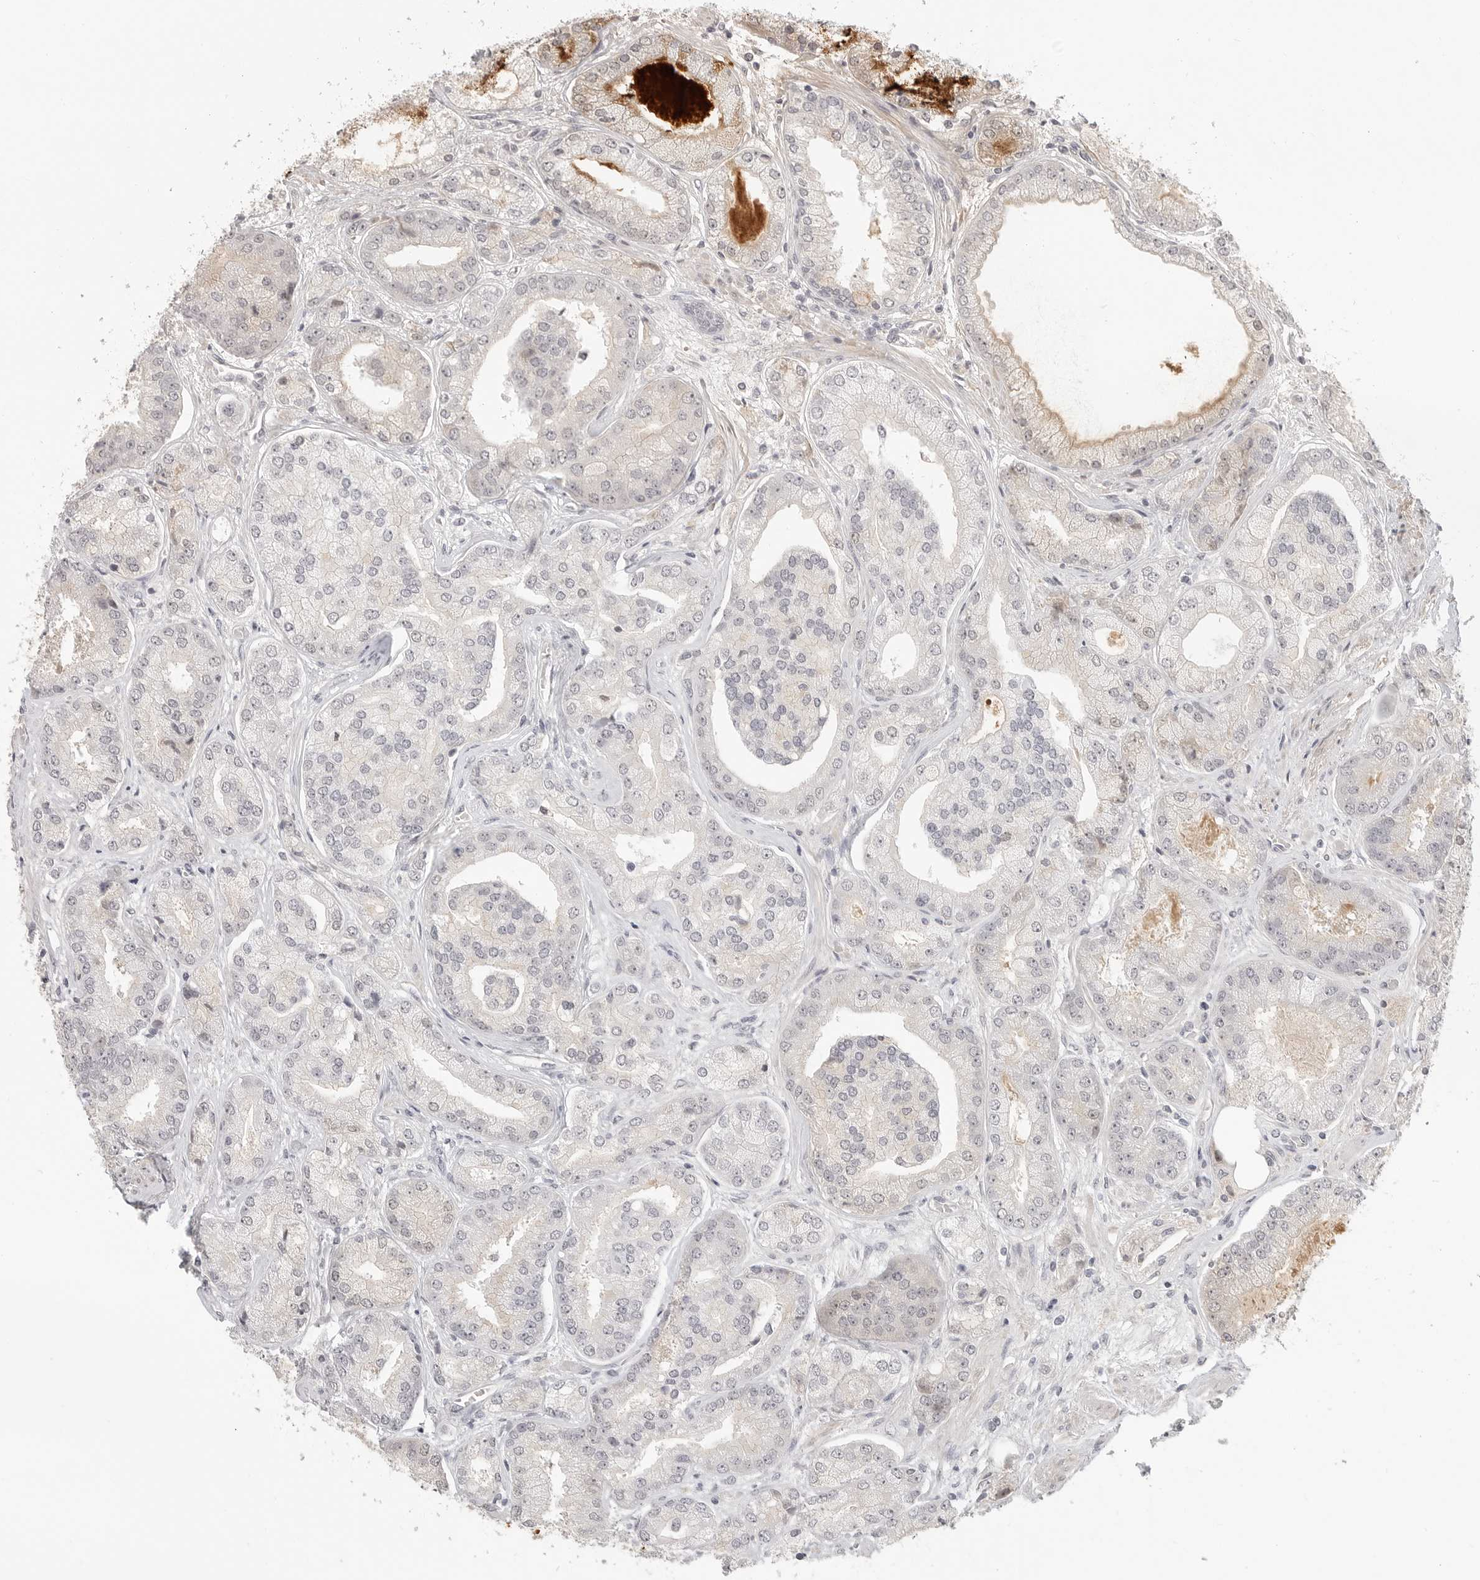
{"staining": {"intensity": "negative", "quantity": "none", "location": "none"}, "tissue": "prostate cancer", "cell_type": "Tumor cells", "image_type": "cancer", "snomed": [{"axis": "morphology", "description": "Adenocarcinoma, High grade"}, {"axis": "topography", "description": "Prostate"}], "caption": "IHC histopathology image of neoplastic tissue: human prostate adenocarcinoma (high-grade) stained with DAB (3,3'-diaminobenzidine) demonstrates no significant protein staining in tumor cells.", "gene": "KLK11", "patient": {"sex": "male", "age": 58}}